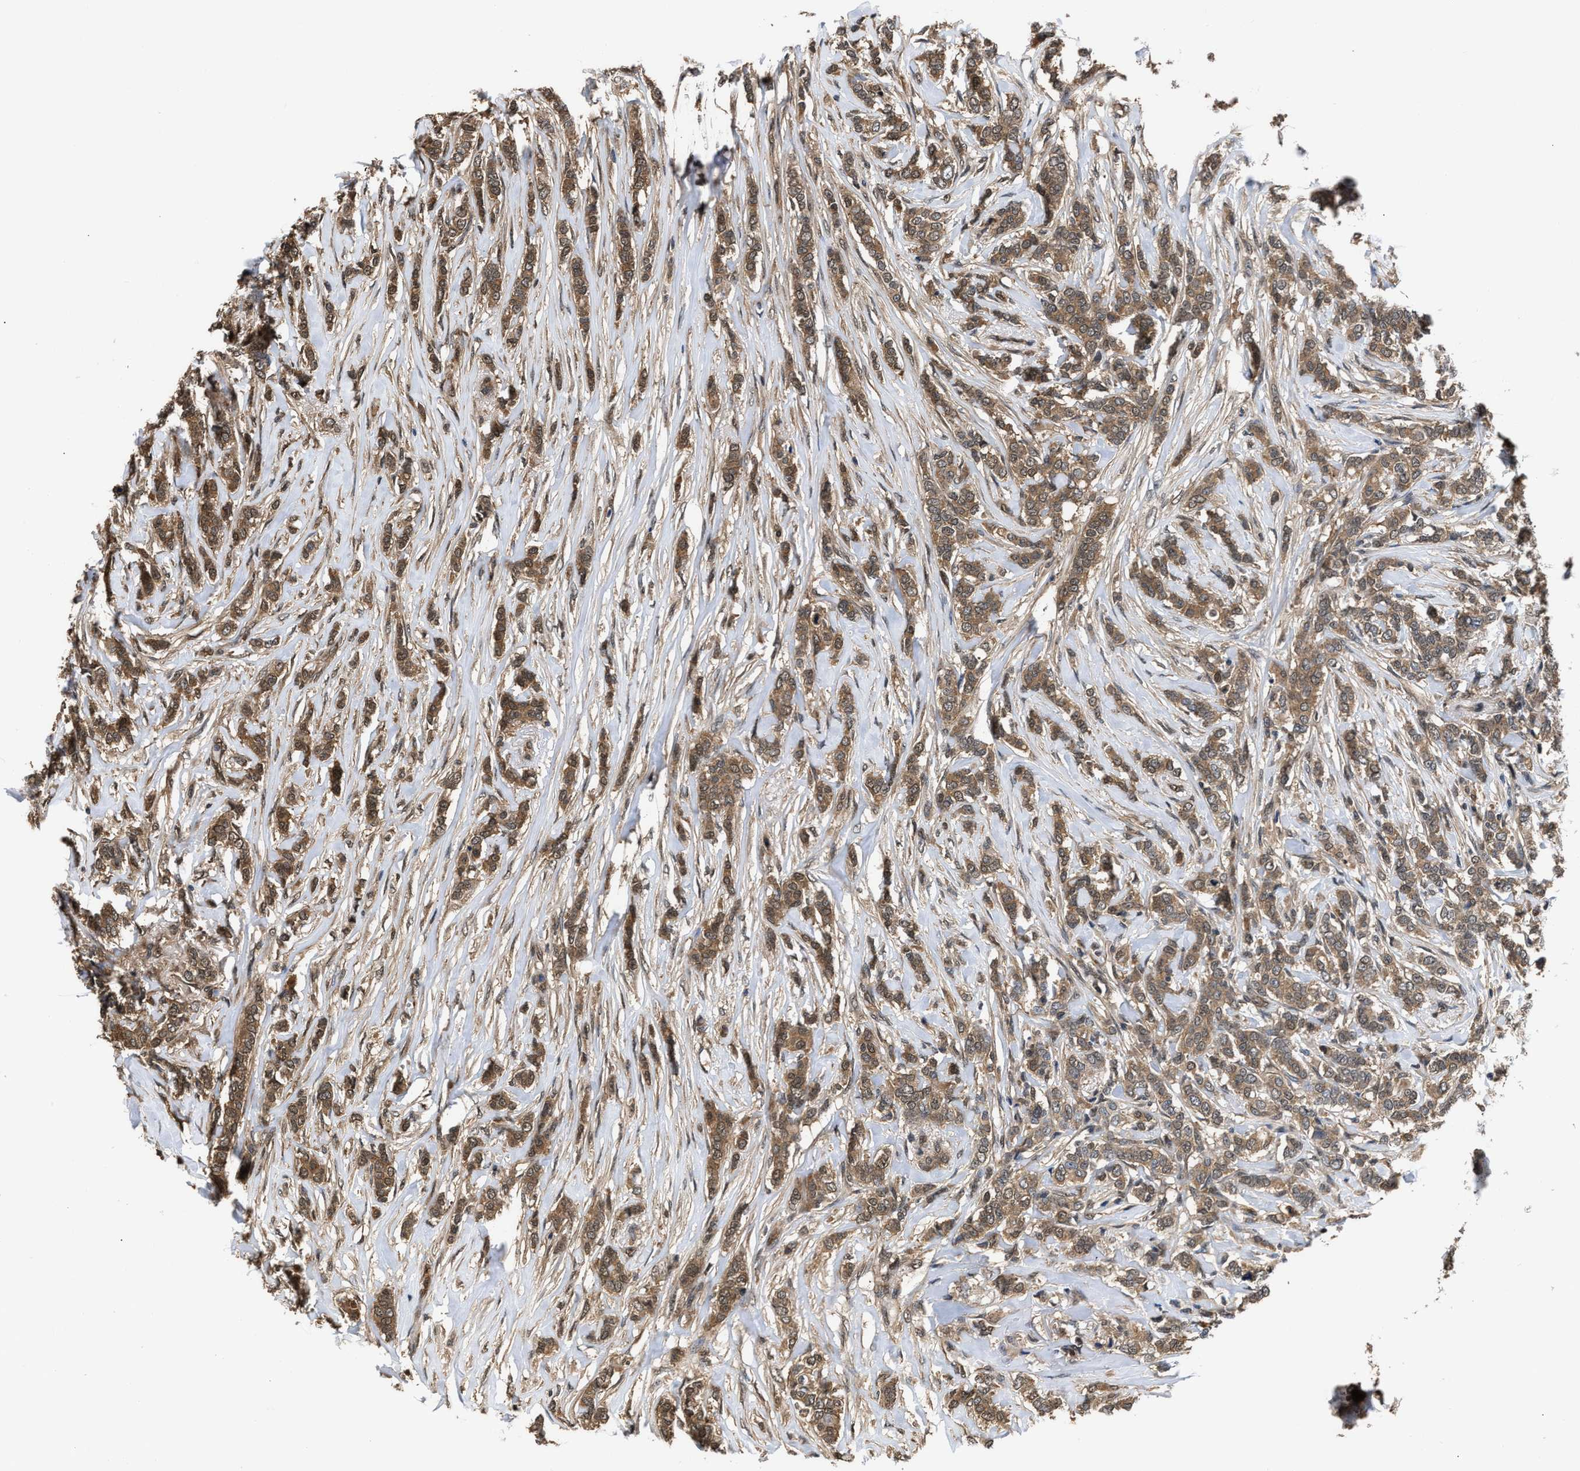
{"staining": {"intensity": "moderate", "quantity": ">75%", "location": "cytoplasmic/membranous,nuclear"}, "tissue": "breast cancer", "cell_type": "Tumor cells", "image_type": "cancer", "snomed": [{"axis": "morphology", "description": "Lobular carcinoma"}, {"axis": "topography", "description": "Skin"}, {"axis": "topography", "description": "Breast"}], "caption": "An immunohistochemistry (IHC) histopathology image of neoplastic tissue is shown. Protein staining in brown highlights moderate cytoplasmic/membranous and nuclear positivity in breast cancer within tumor cells.", "gene": "SCAI", "patient": {"sex": "female", "age": 46}}